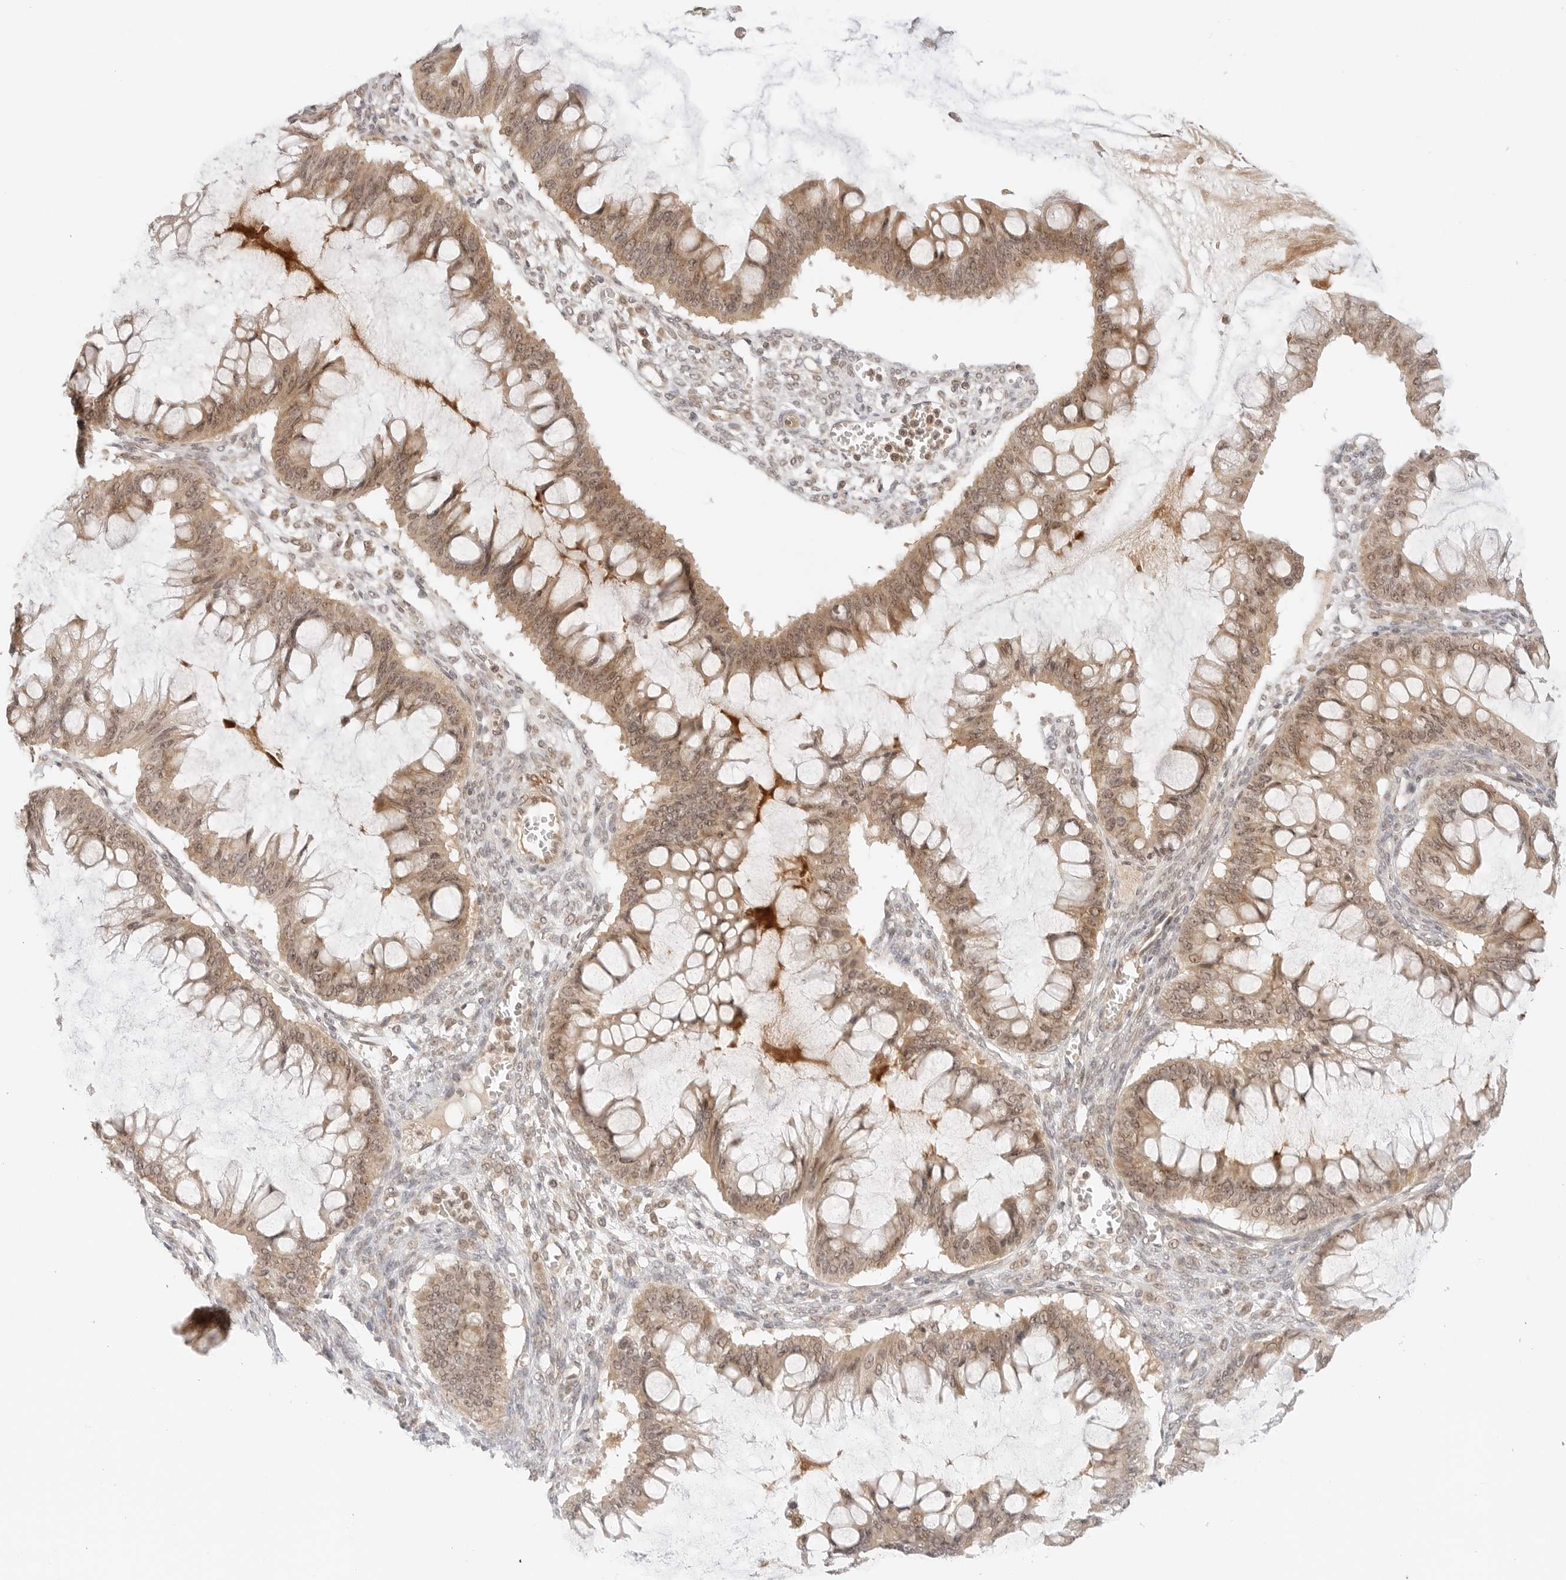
{"staining": {"intensity": "moderate", "quantity": ">75%", "location": "cytoplasmic/membranous,nuclear"}, "tissue": "ovarian cancer", "cell_type": "Tumor cells", "image_type": "cancer", "snomed": [{"axis": "morphology", "description": "Cystadenocarcinoma, mucinous, NOS"}, {"axis": "topography", "description": "Ovary"}], "caption": "Mucinous cystadenocarcinoma (ovarian) stained with DAB (3,3'-diaminobenzidine) immunohistochemistry shows medium levels of moderate cytoplasmic/membranous and nuclear staining in about >75% of tumor cells. Using DAB (3,3'-diaminobenzidine) (brown) and hematoxylin (blue) stains, captured at high magnification using brightfield microscopy.", "gene": "GPR34", "patient": {"sex": "female", "age": 73}}